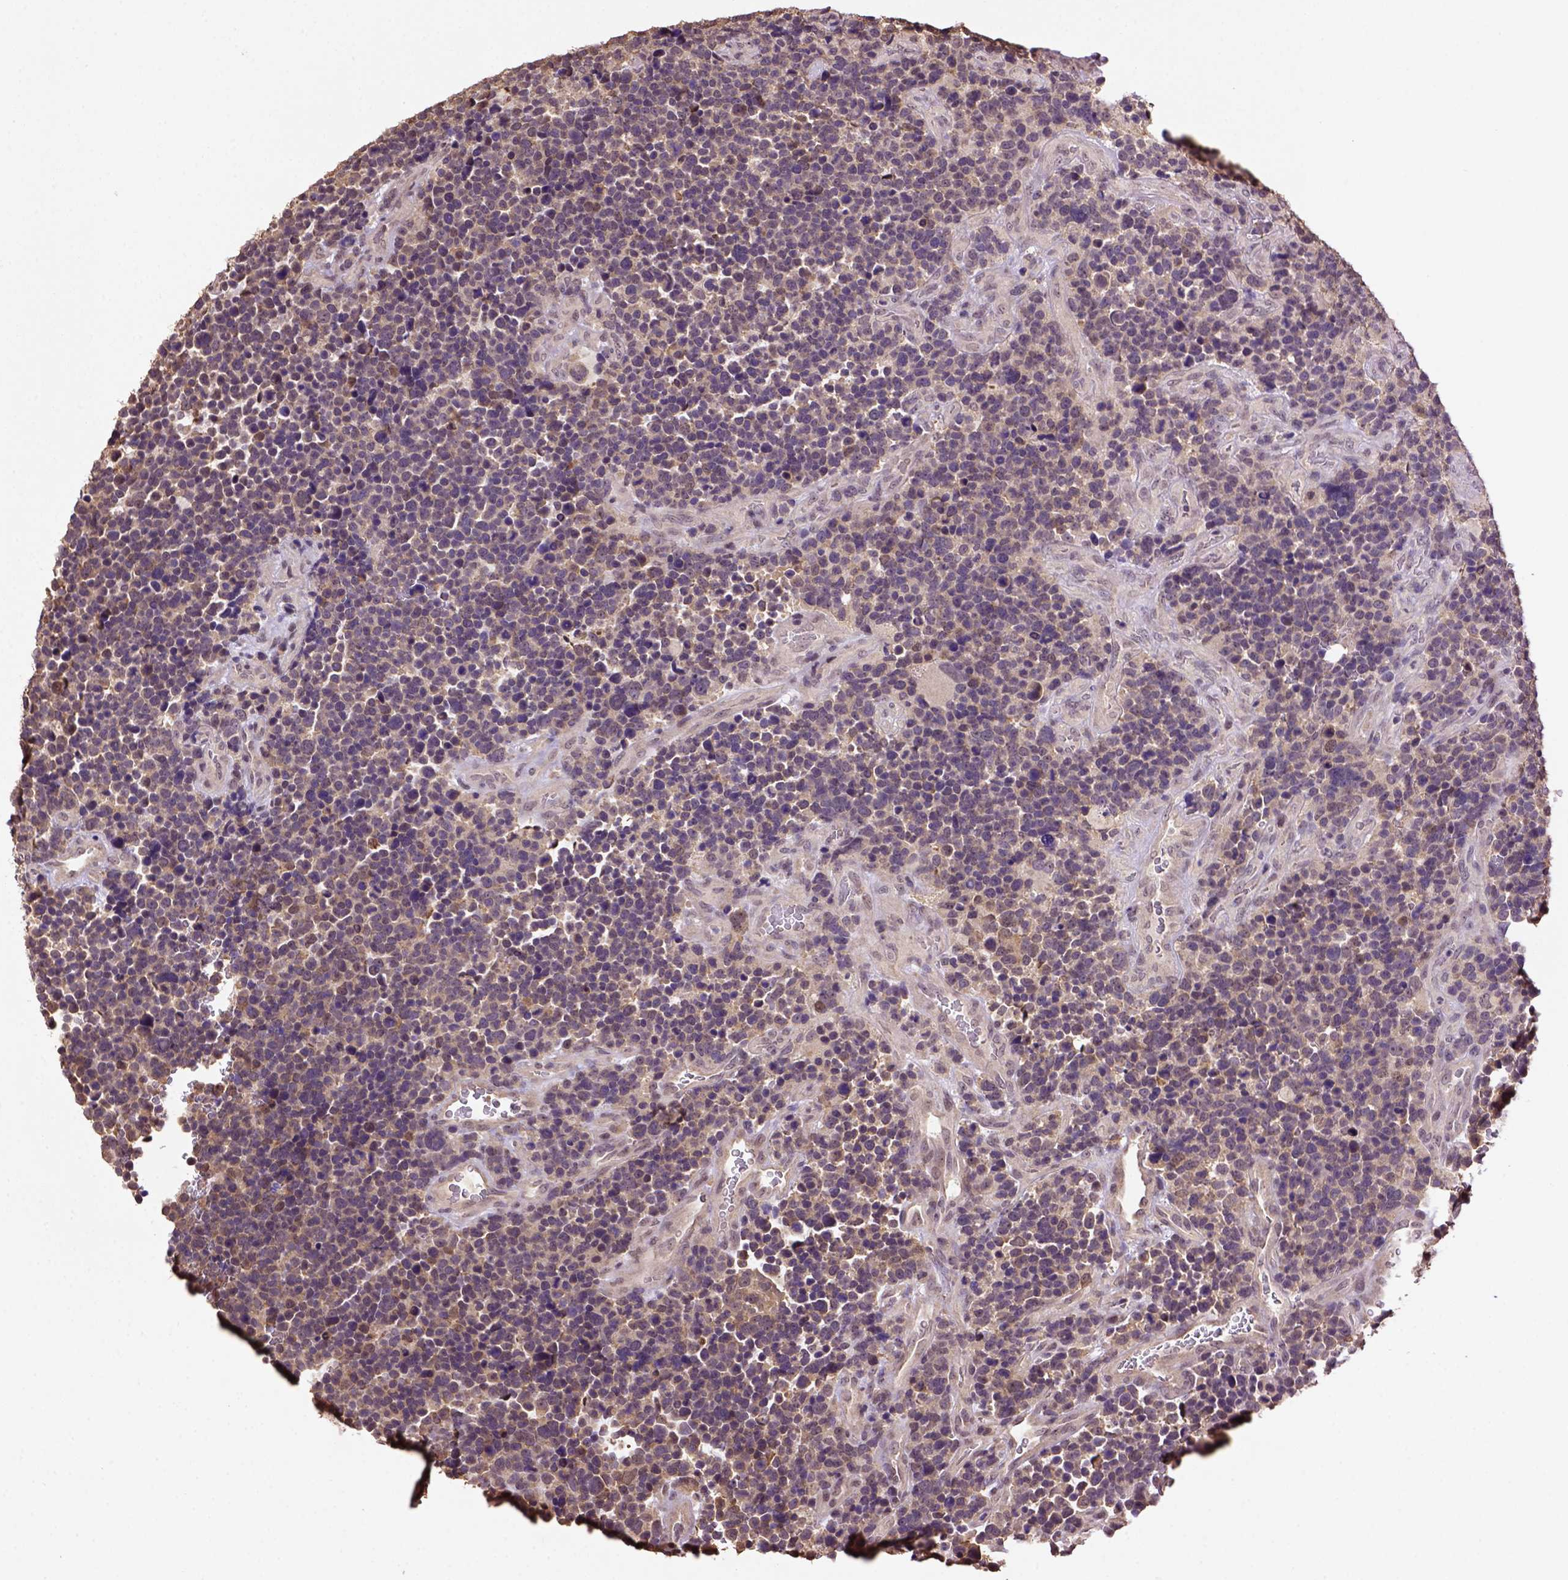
{"staining": {"intensity": "weak", "quantity": "<25%", "location": "cytoplasmic/membranous"}, "tissue": "glioma", "cell_type": "Tumor cells", "image_type": "cancer", "snomed": [{"axis": "morphology", "description": "Glioma, malignant, High grade"}, {"axis": "topography", "description": "Brain"}], "caption": "This is a micrograph of IHC staining of glioma, which shows no staining in tumor cells.", "gene": "WDR17", "patient": {"sex": "male", "age": 33}}